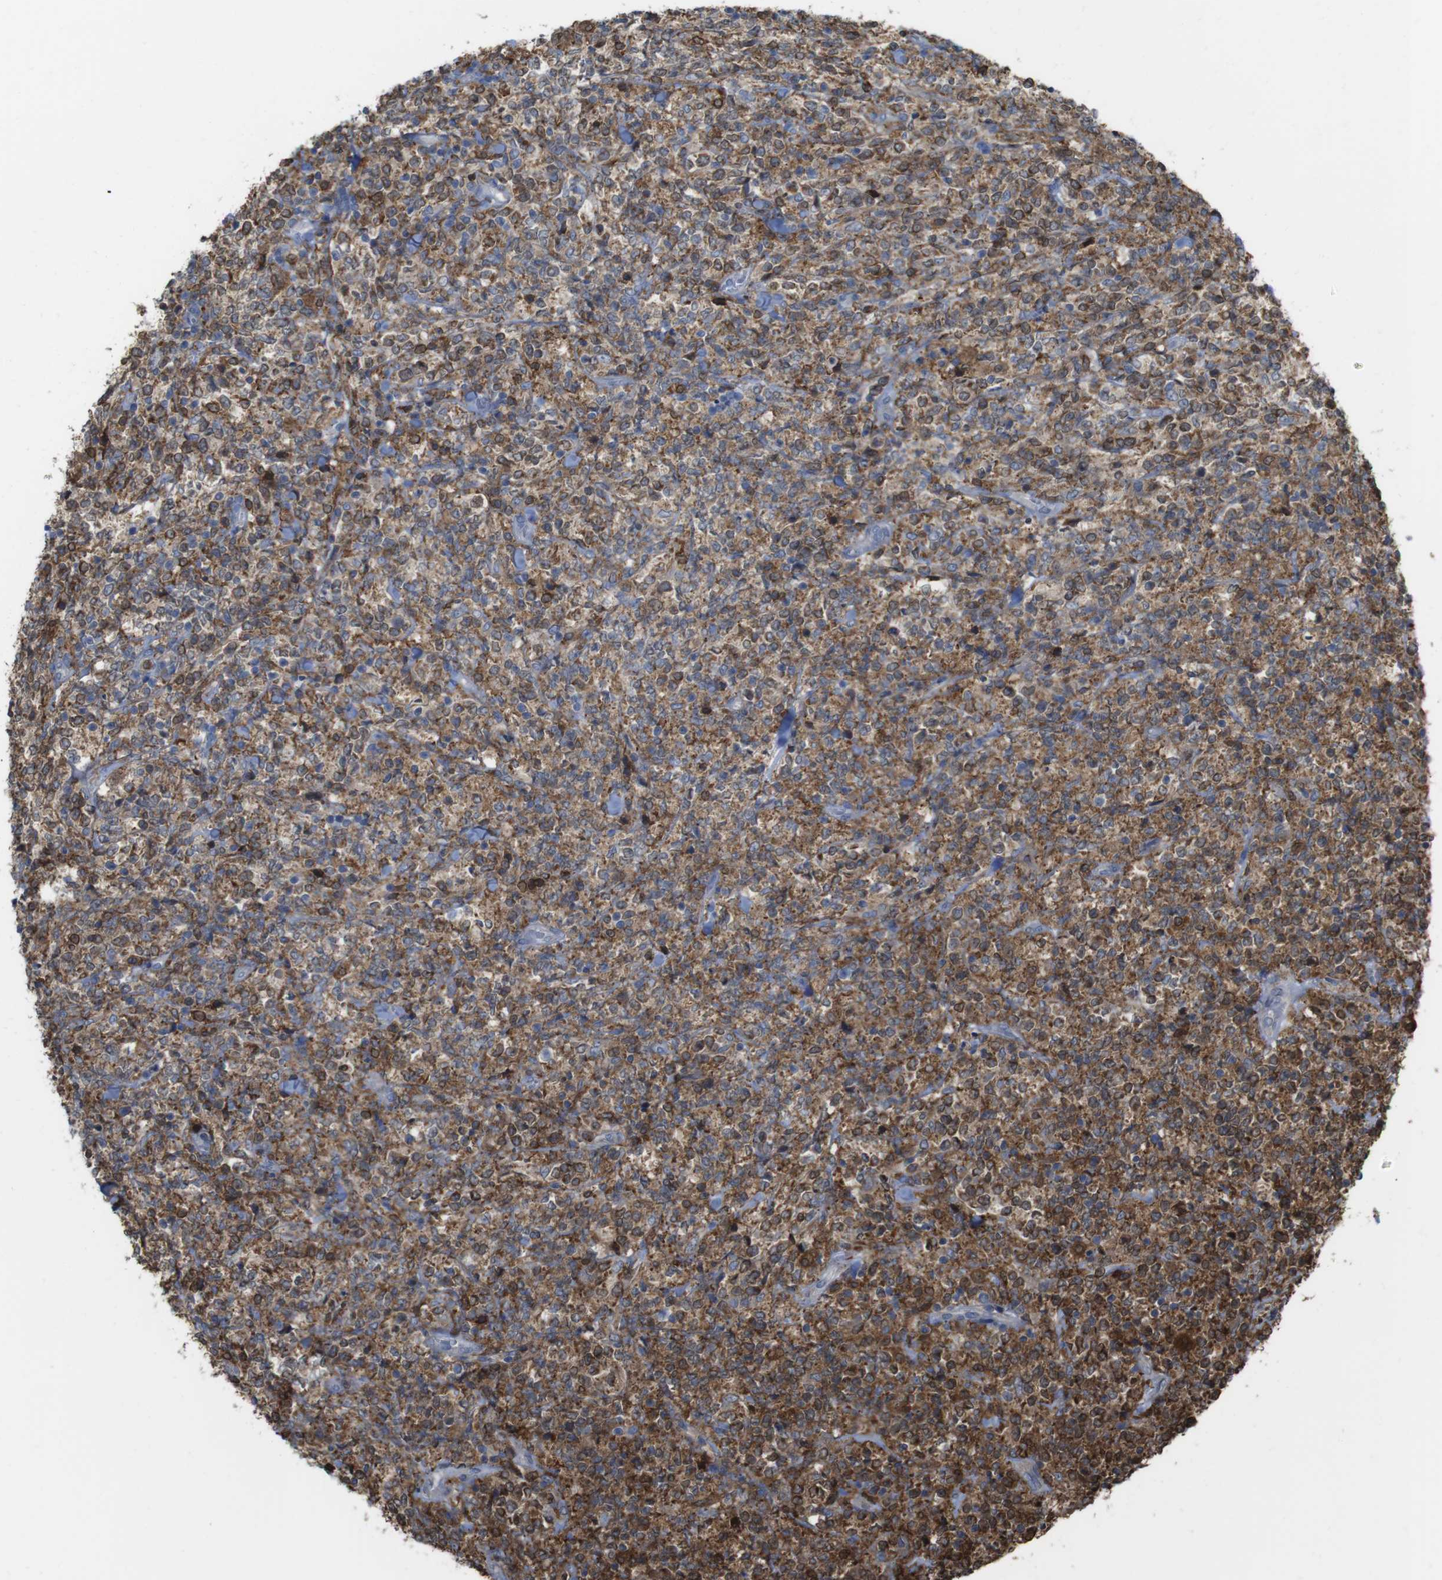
{"staining": {"intensity": "moderate", "quantity": ">75%", "location": "cytoplasmic/membranous"}, "tissue": "lymphoma", "cell_type": "Tumor cells", "image_type": "cancer", "snomed": [{"axis": "morphology", "description": "Malignant lymphoma, non-Hodgkin's type, High grade"}, {"axis": "topography", "description": "Soft tissue"}], "caption": "Protein expression by IHC exhibits moderate cytoplasmic/membranous staining in approximately >75% of tumor cells in malignant lymphoma, non-Hodgkin's type (high-grade). Nuclei are stained in blue.", "gene": "PRKCD", "patient": {"sex": "male", "age": 18}}